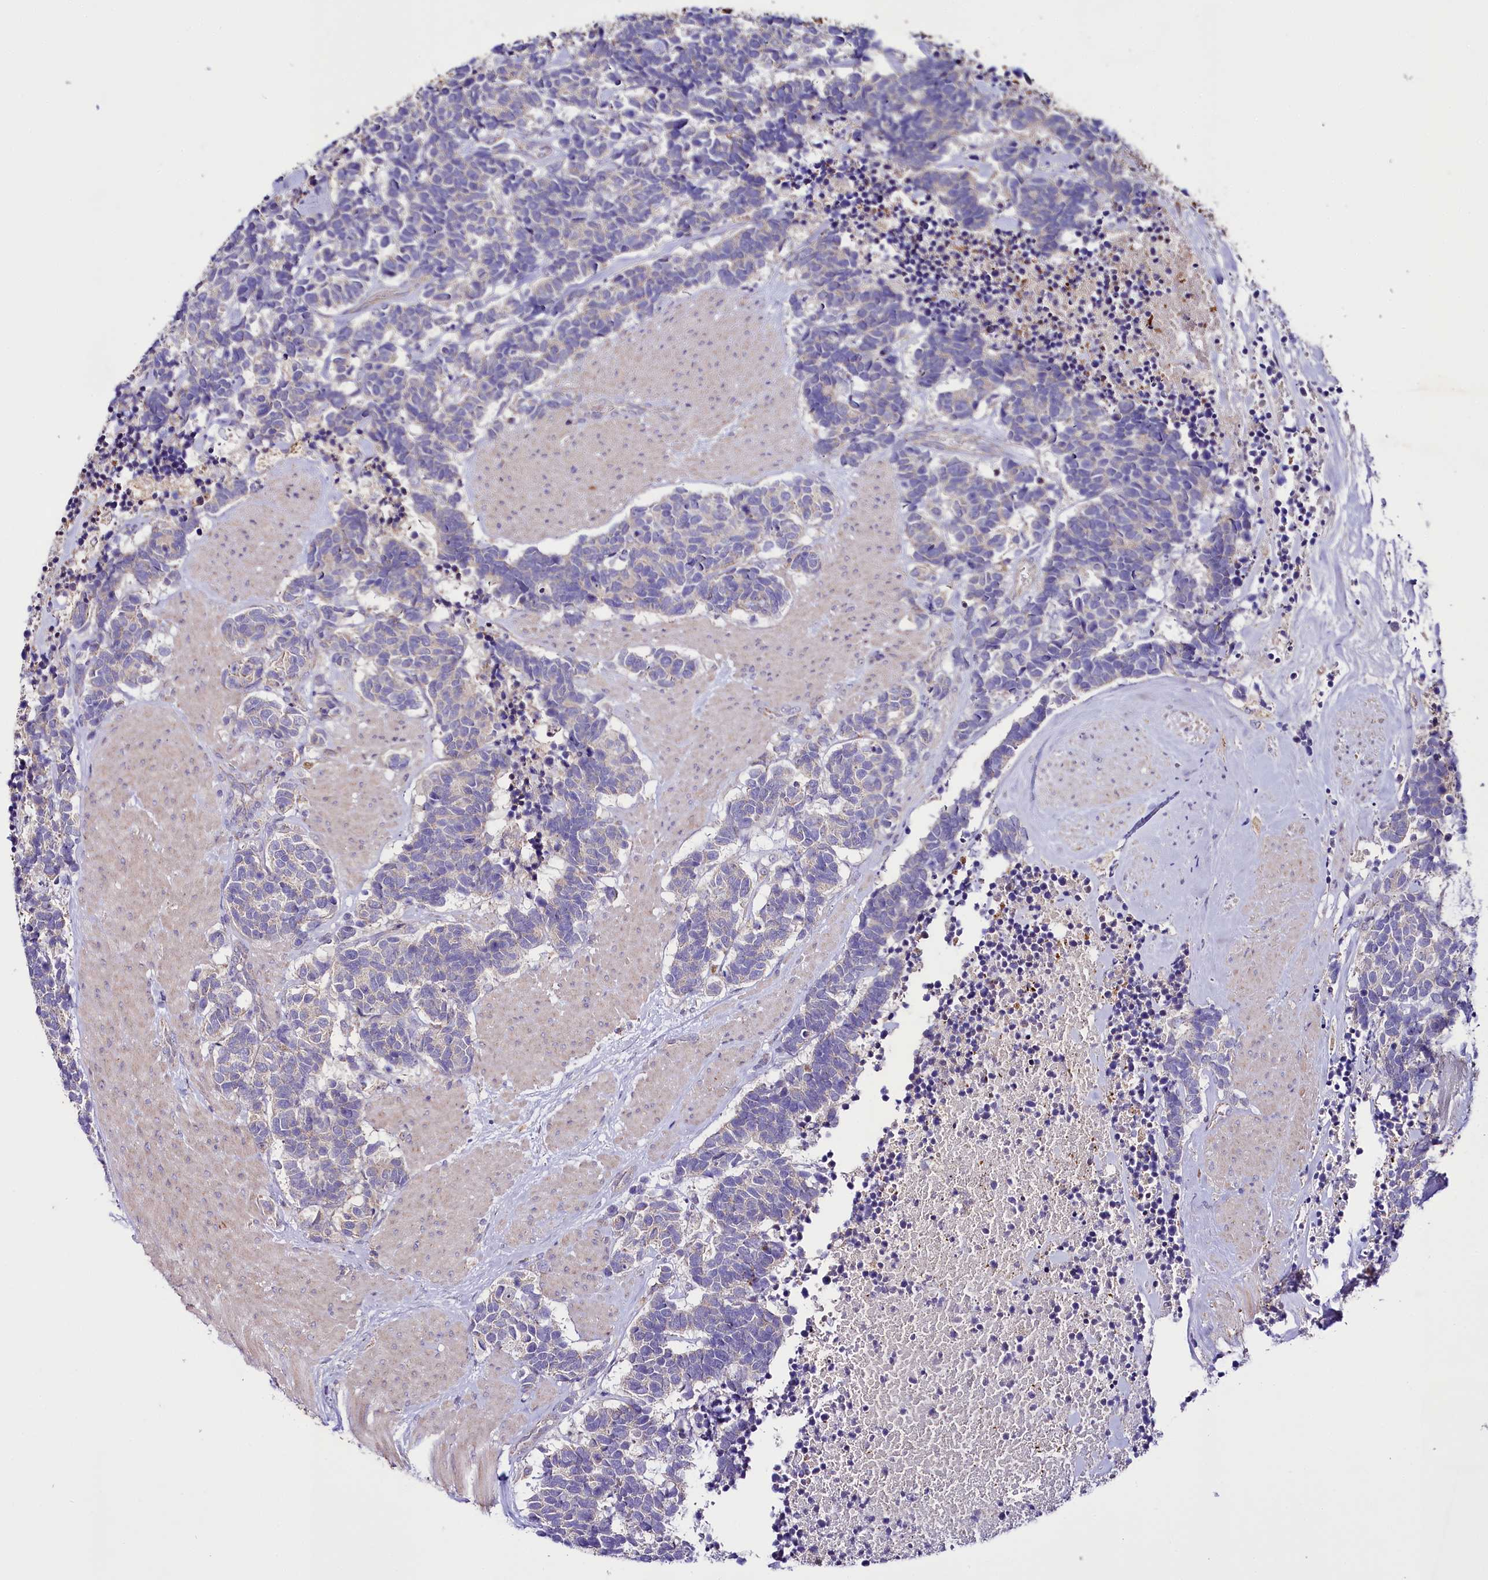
{"staining": {"intensity": "negative", "quantity": "none", "location": "none"}, "tissue": "carcinoid", "cell_type": "Tumor cells", "image_type": "cancer", "snomed": [{"axis": "morphology", "description": "Carcinoma, NOS"}, {"axis": "morphology", "description": "Carcinoid, malignant, NOS"}, {"axis": "topography", "description": "Urinary bladder"}], "caption": "Tumor cells are negative for protein expression in human carcinoid. (DAB immunohistochemistry (IHC), high magnification).", "gene": "ZNF45", "patient": {"sex": "male", "age": 57}}